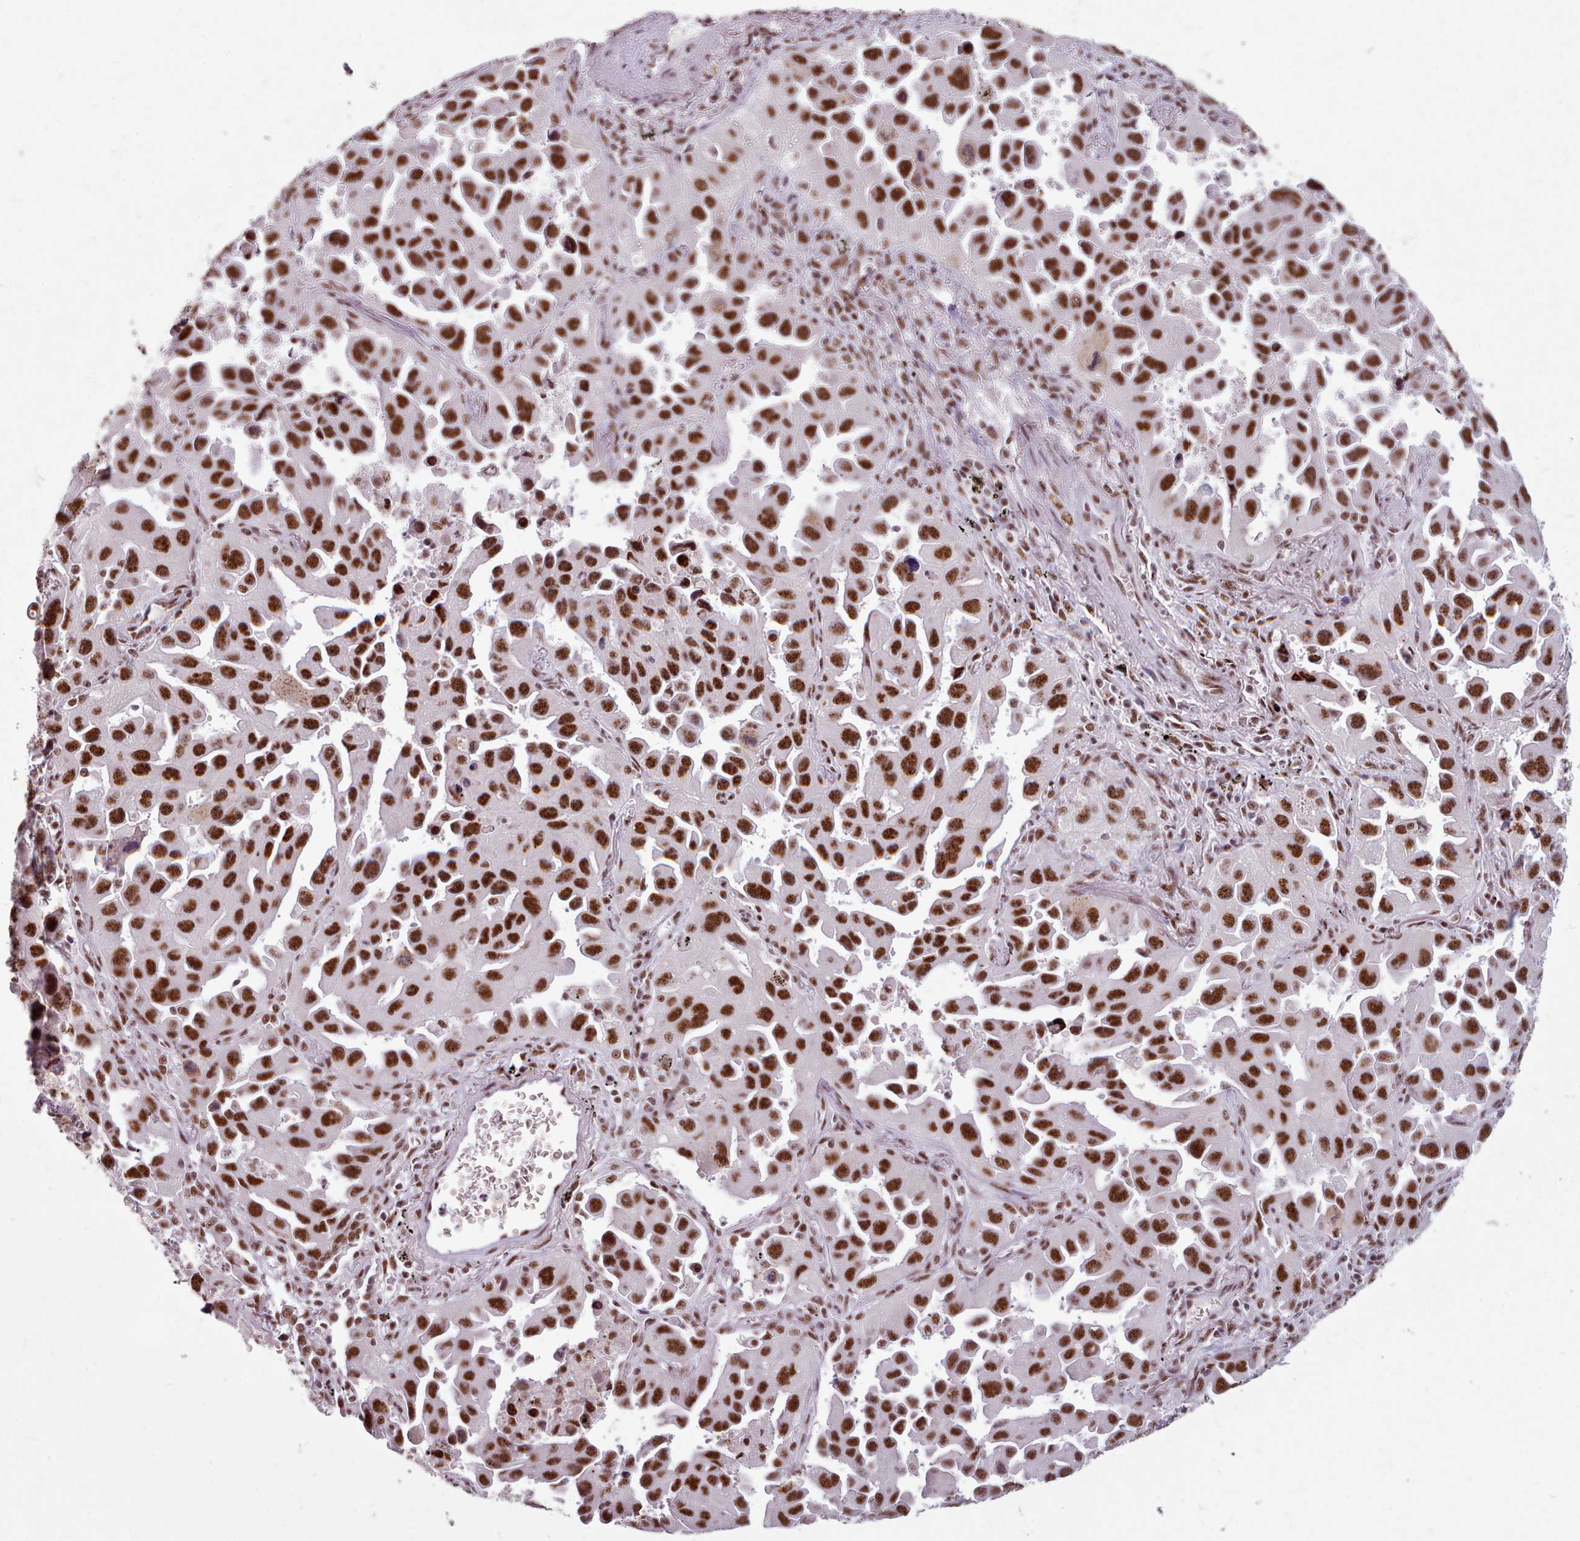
{"staining": {"intensity": "strong", "quantity": ">75%", "location": "nuclear"}, "tissue": "lung cancer", "cell_type": "Tumor cells", "image_type": "cancer", "snomed": [{"axis": "morphology", "description": "Adenocarcinoma, NOS"}, {"axis": "topography", "description": "Lung"}], "caption": "Approximately >75% of tumor cells in human lung cancer demonstrate strong nuclear protein expression as visualized by brown immunohistochemical staining.", "gene": "SRRM1", "patient": {"sex": "male", "age": 66}}